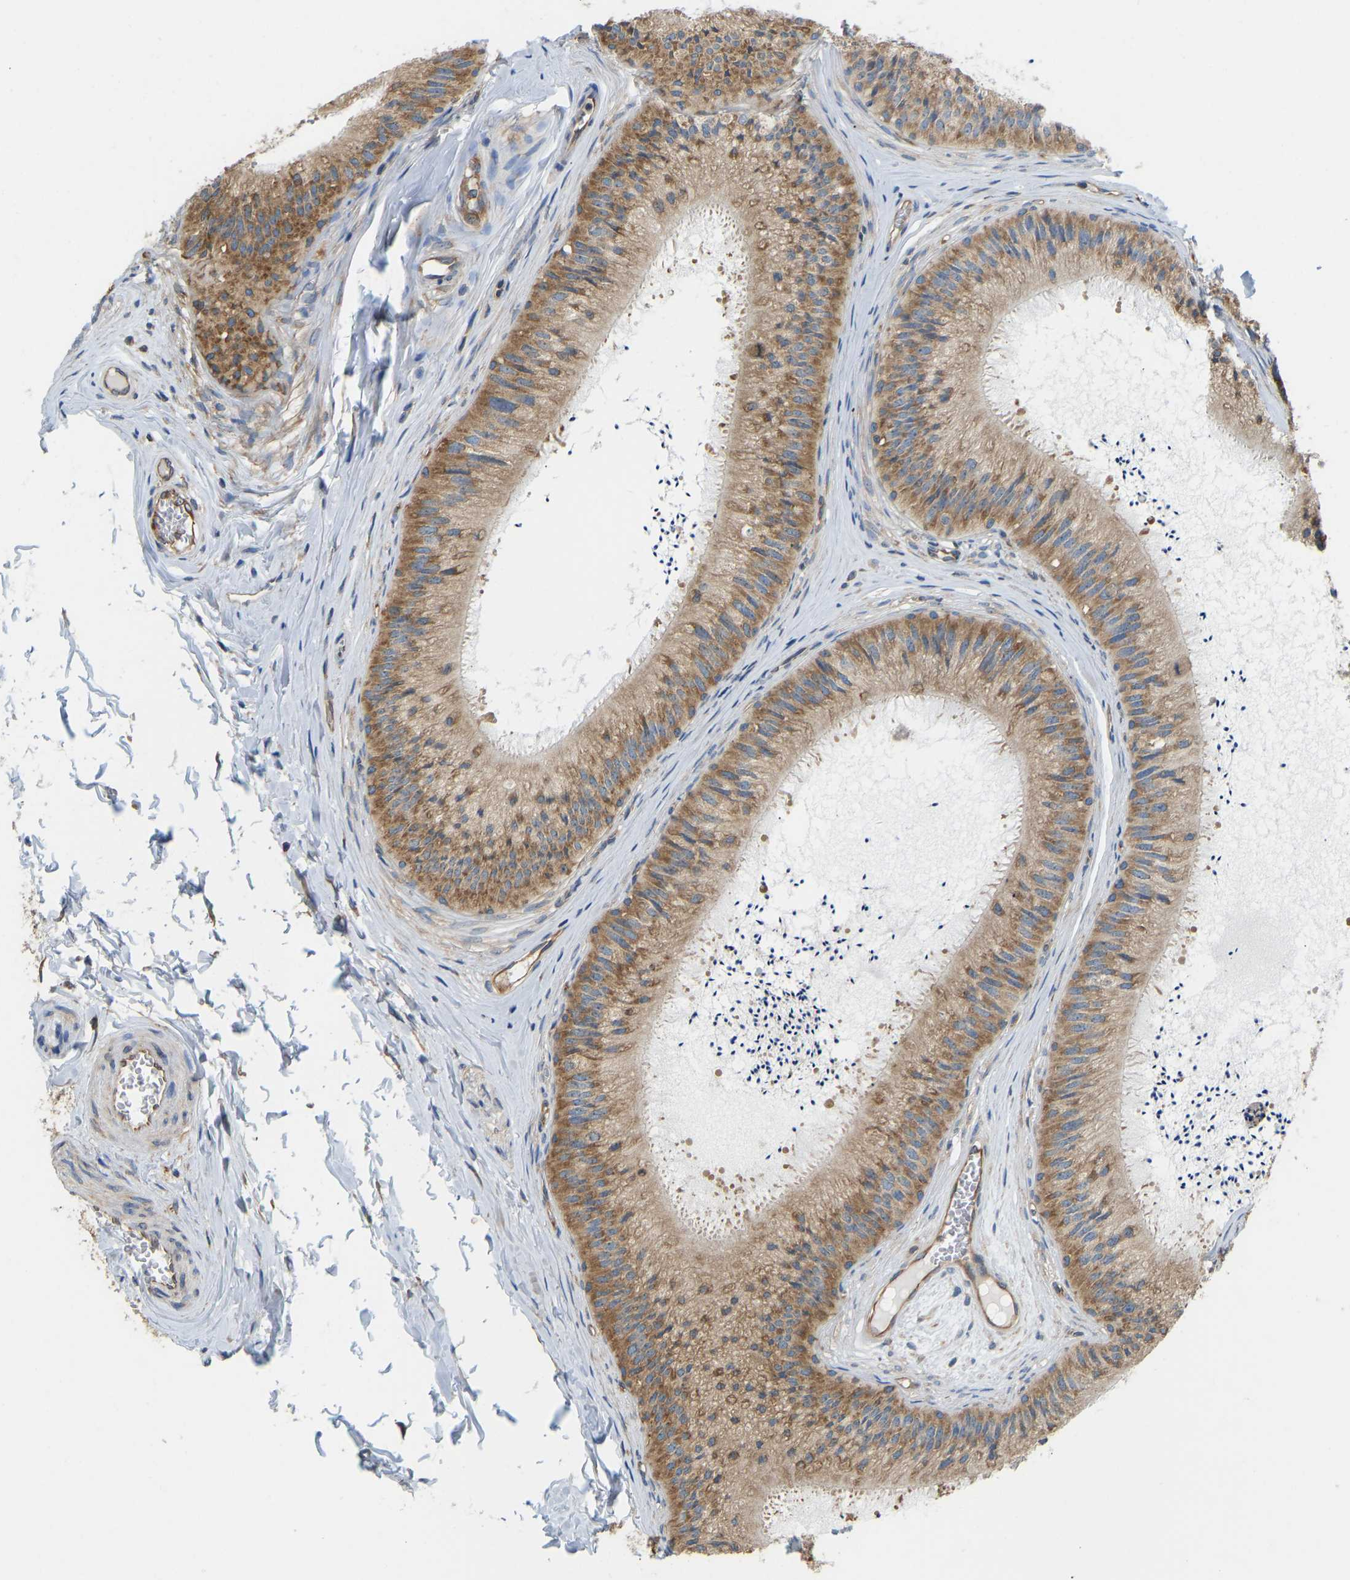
{"staining": {"intensity": "moderate", "quantity": ">75%", "location": "cytoplasmic/membranous"}, "tissue": "epididymis", "cell_type": "Glandular cells", "image_type": "normal", "snomed": [{"axis": "morphology", "description": "Normal tissue, NOS"}, {"axis": "topography", "description": "Epididymis"}], "caption": "Protein staining of unremarkable epididymis shows moderate cytoplasmic/membranous expression in about >75% of glandular cells.", "gene": "RPS6KB2", "patient": {"sex": "male", "age": 31}}